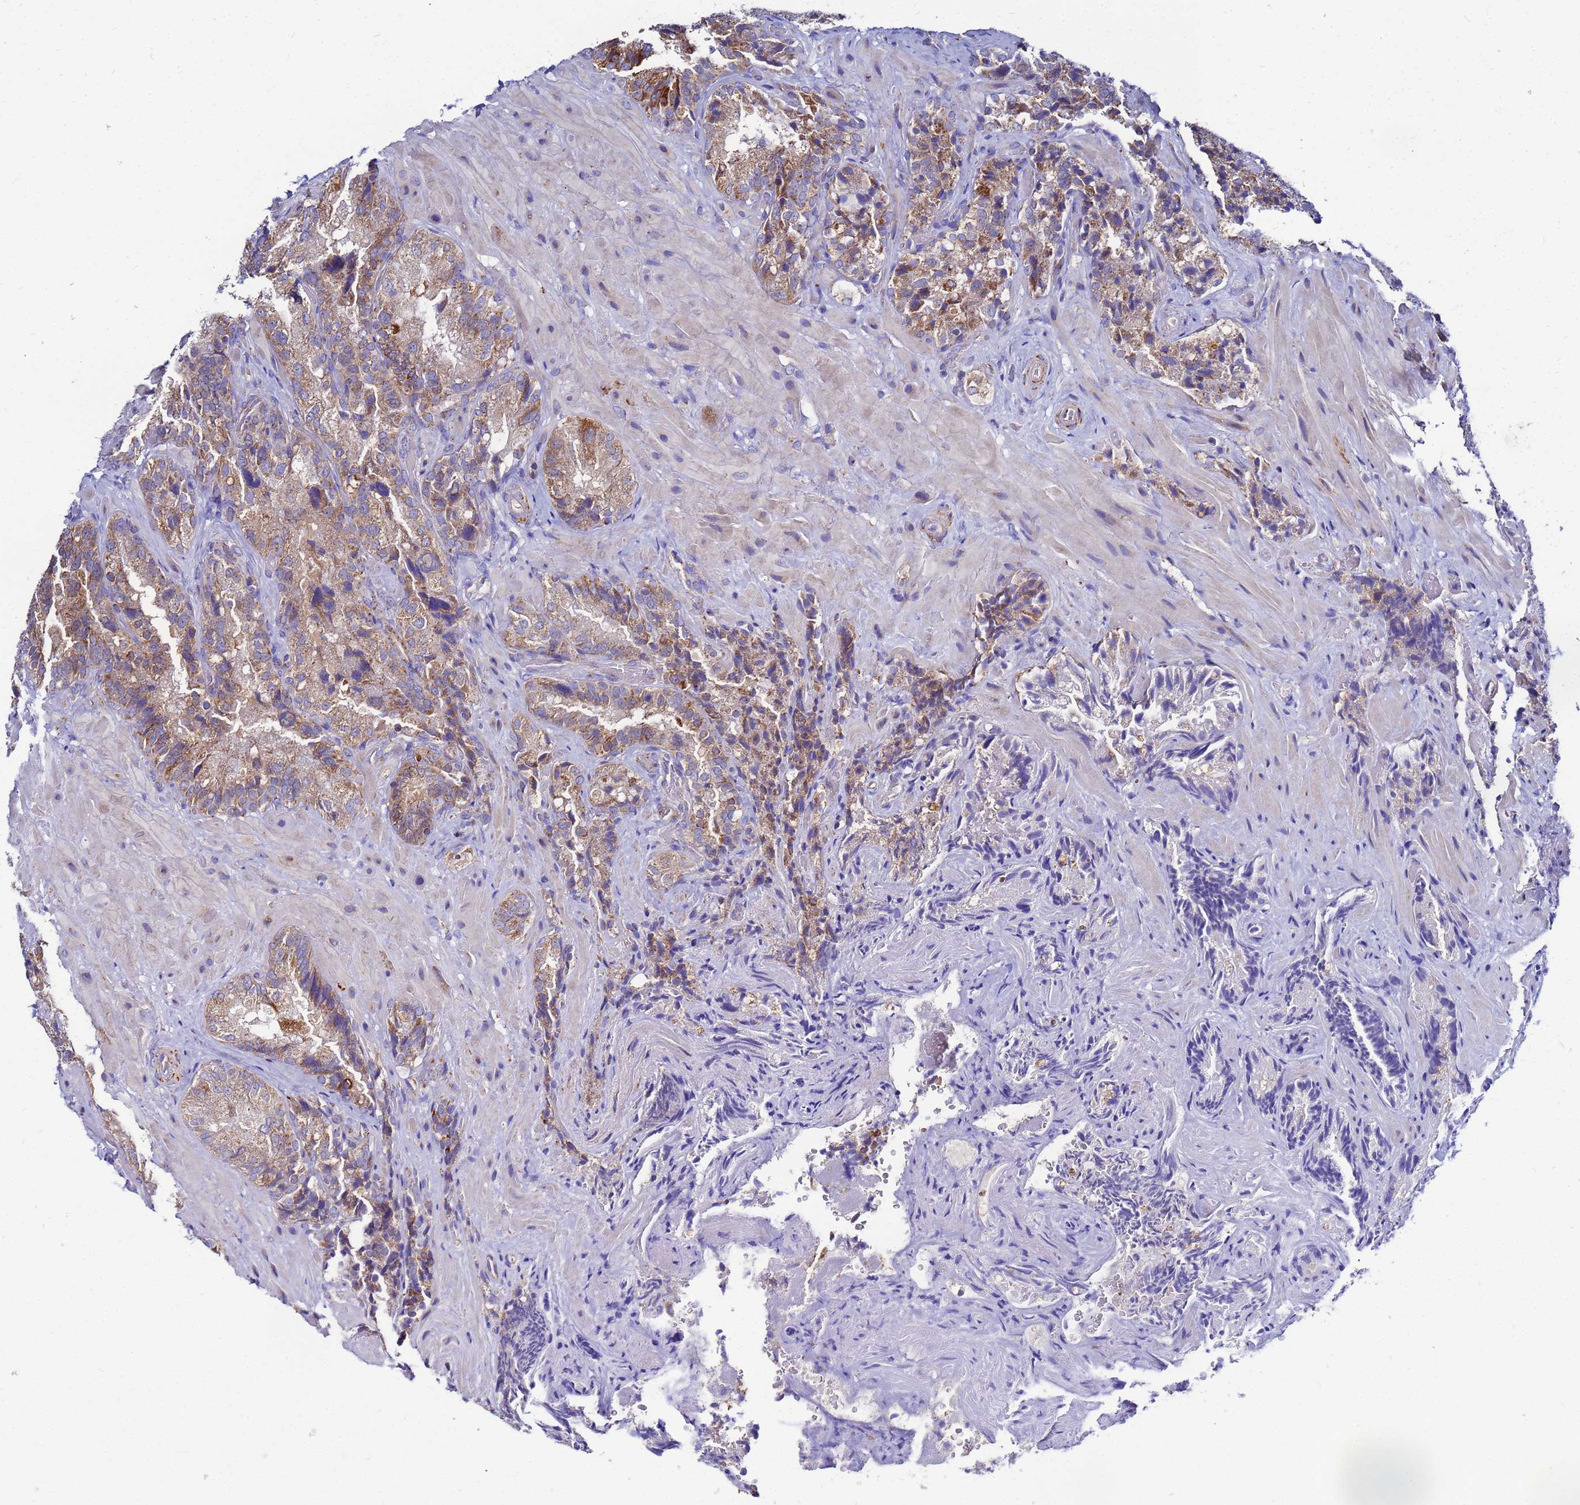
{"staining": {"intensity": "moderate", "quantity": ">75%", "location": "cytoplasmic/membranous"}, "tissue": "seminal vesicle", "cell_type": "Glandular cells", "image_type": "normal", "snomed": [{"axis": "morphology", "description": "Normal tissue, NOS"}, {"axis": "topography", "description": "Prostate and seminal vesicle, NOS"}, {"axis": "topography", "description": "Prostate"}, {"axis": "topography", "description": "Seminal veicle"}], "caption": "A brown stain highlights moderate cytoplasmic/membranous staining of a protein in glandular cells of benign human seminal vesicle.", "gene": "FAHD2A", "patient": {"sex": "male", "age": 67}}